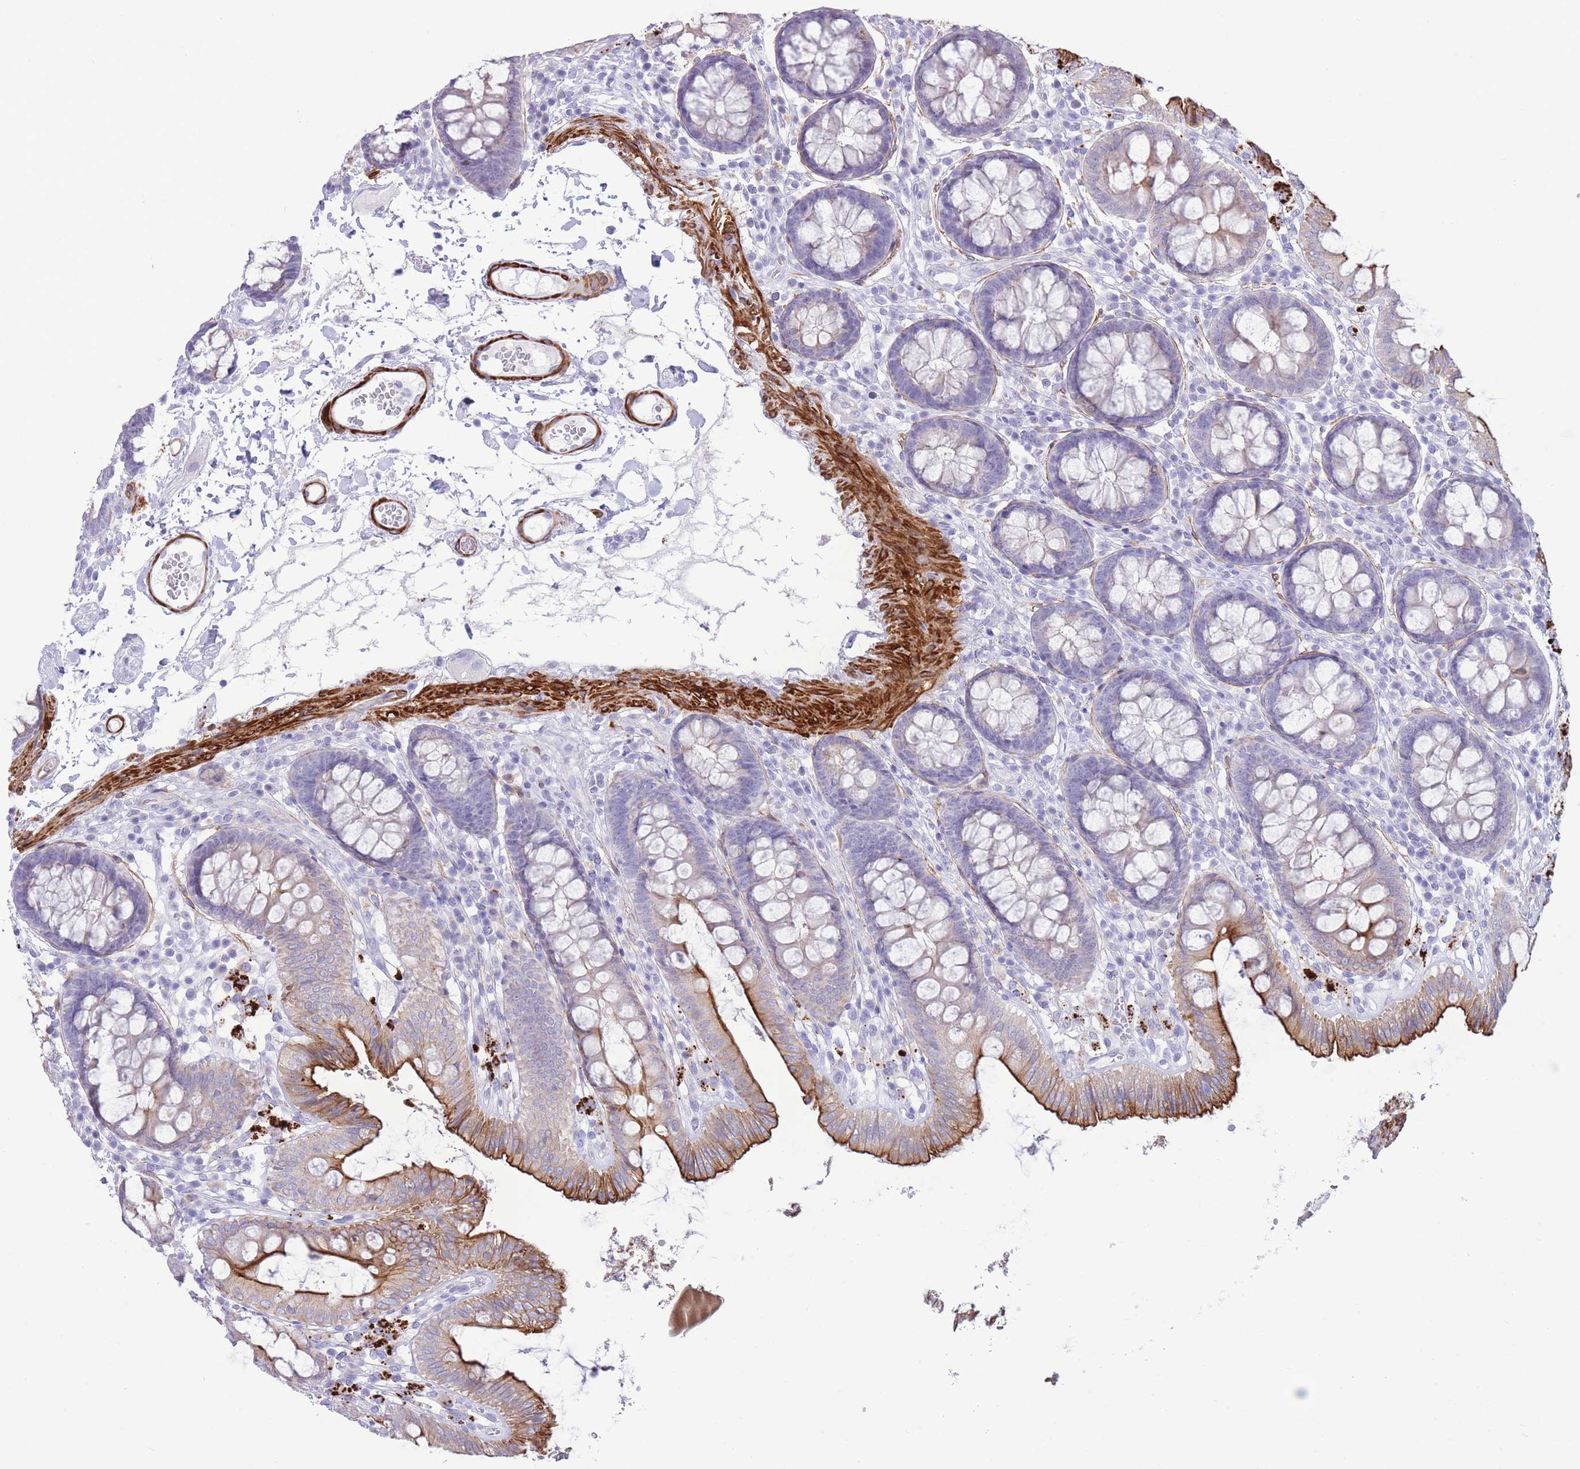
{"staining": {"intensity": "strong", "quantity": ">75%", "location": "nuclear"}, "tissue": "colon", "cell_type": "Endothelial cells", "image_type": "normal", "snomed": [{"axis": "morphology", "description": "Normal tissue, NOS"}, {"axis": "topography", "description": "Colon"}], "caption": "Endothelial cells exhibit high levels of strong nuclear staining in approximately >75% of cells in unremarkable human colon. The staining is performed using DAB (3,3'-diaminobenzidine) brown chromogen to label protein expression. The nuclei are counter-stained blue using hematoxylin.", "gene": "VWA8", "patient": {"sex": "male", "age": 84}}